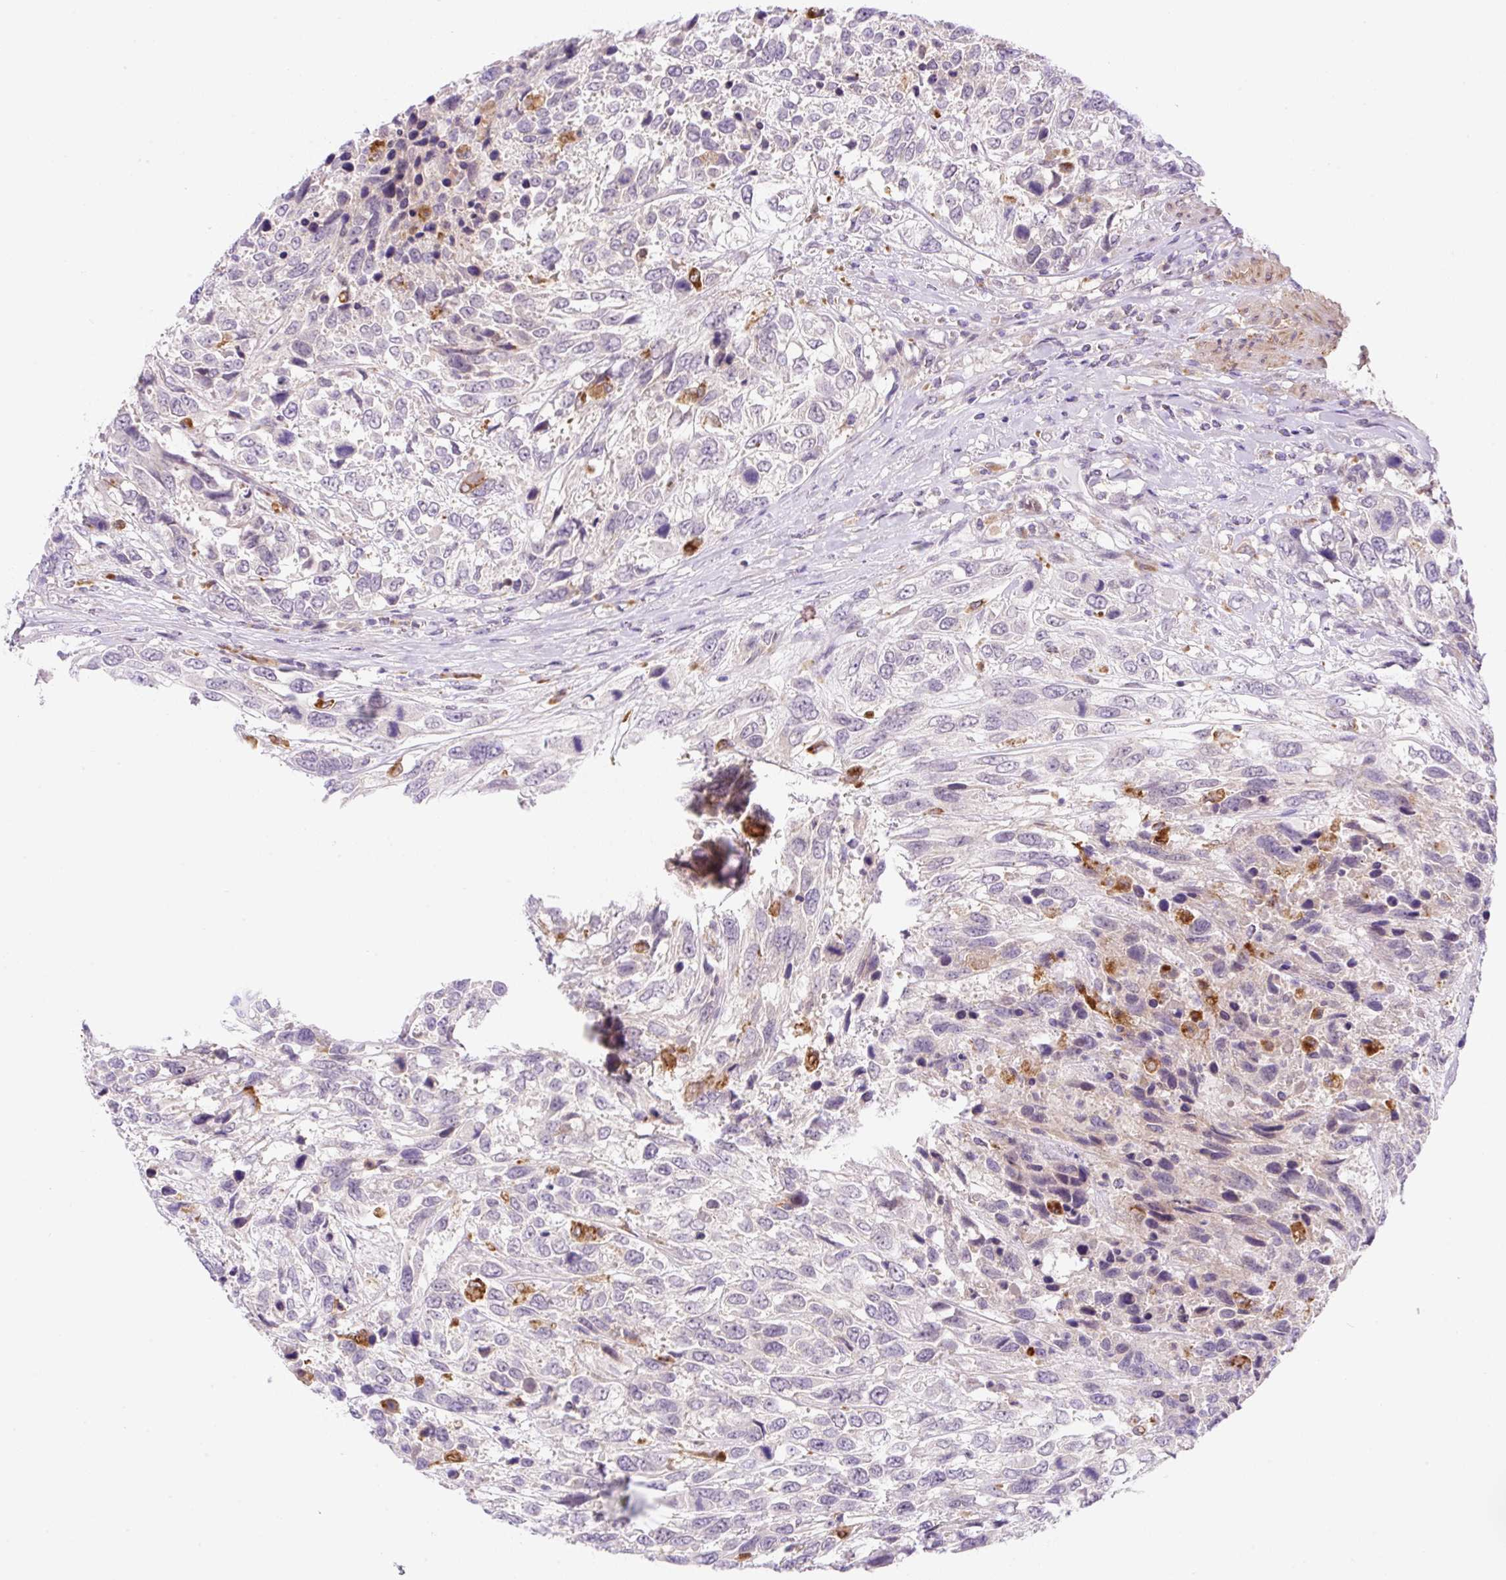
{"staining": {"intensity": "negative", "quantity": "none", "location": "none"}, "tissue": "urothelial cancer", "cell_type": "Tumor cells", "image_type": "cancer", "snomed": [{"axis": "morphology", "description": "Urothelial carcinoma, High grade"}, {"axis": "topography", "description": "Urinary bladder"}], "caption": "High power microscopy micrograph of an immunohistochemistry histopathology image of high-grade urothelial carcinoma, revealing no significant positivity in tumor cells. (Stains: DAB (3,3'-diaminobenzidine) immunohistochemistry (IHC) with hematoxylin counter stain, Microscopy: brightfield microscopy at high magnification).", "gene": "CEBPZOS", "patient": {"sex": "female", "age": 70}}